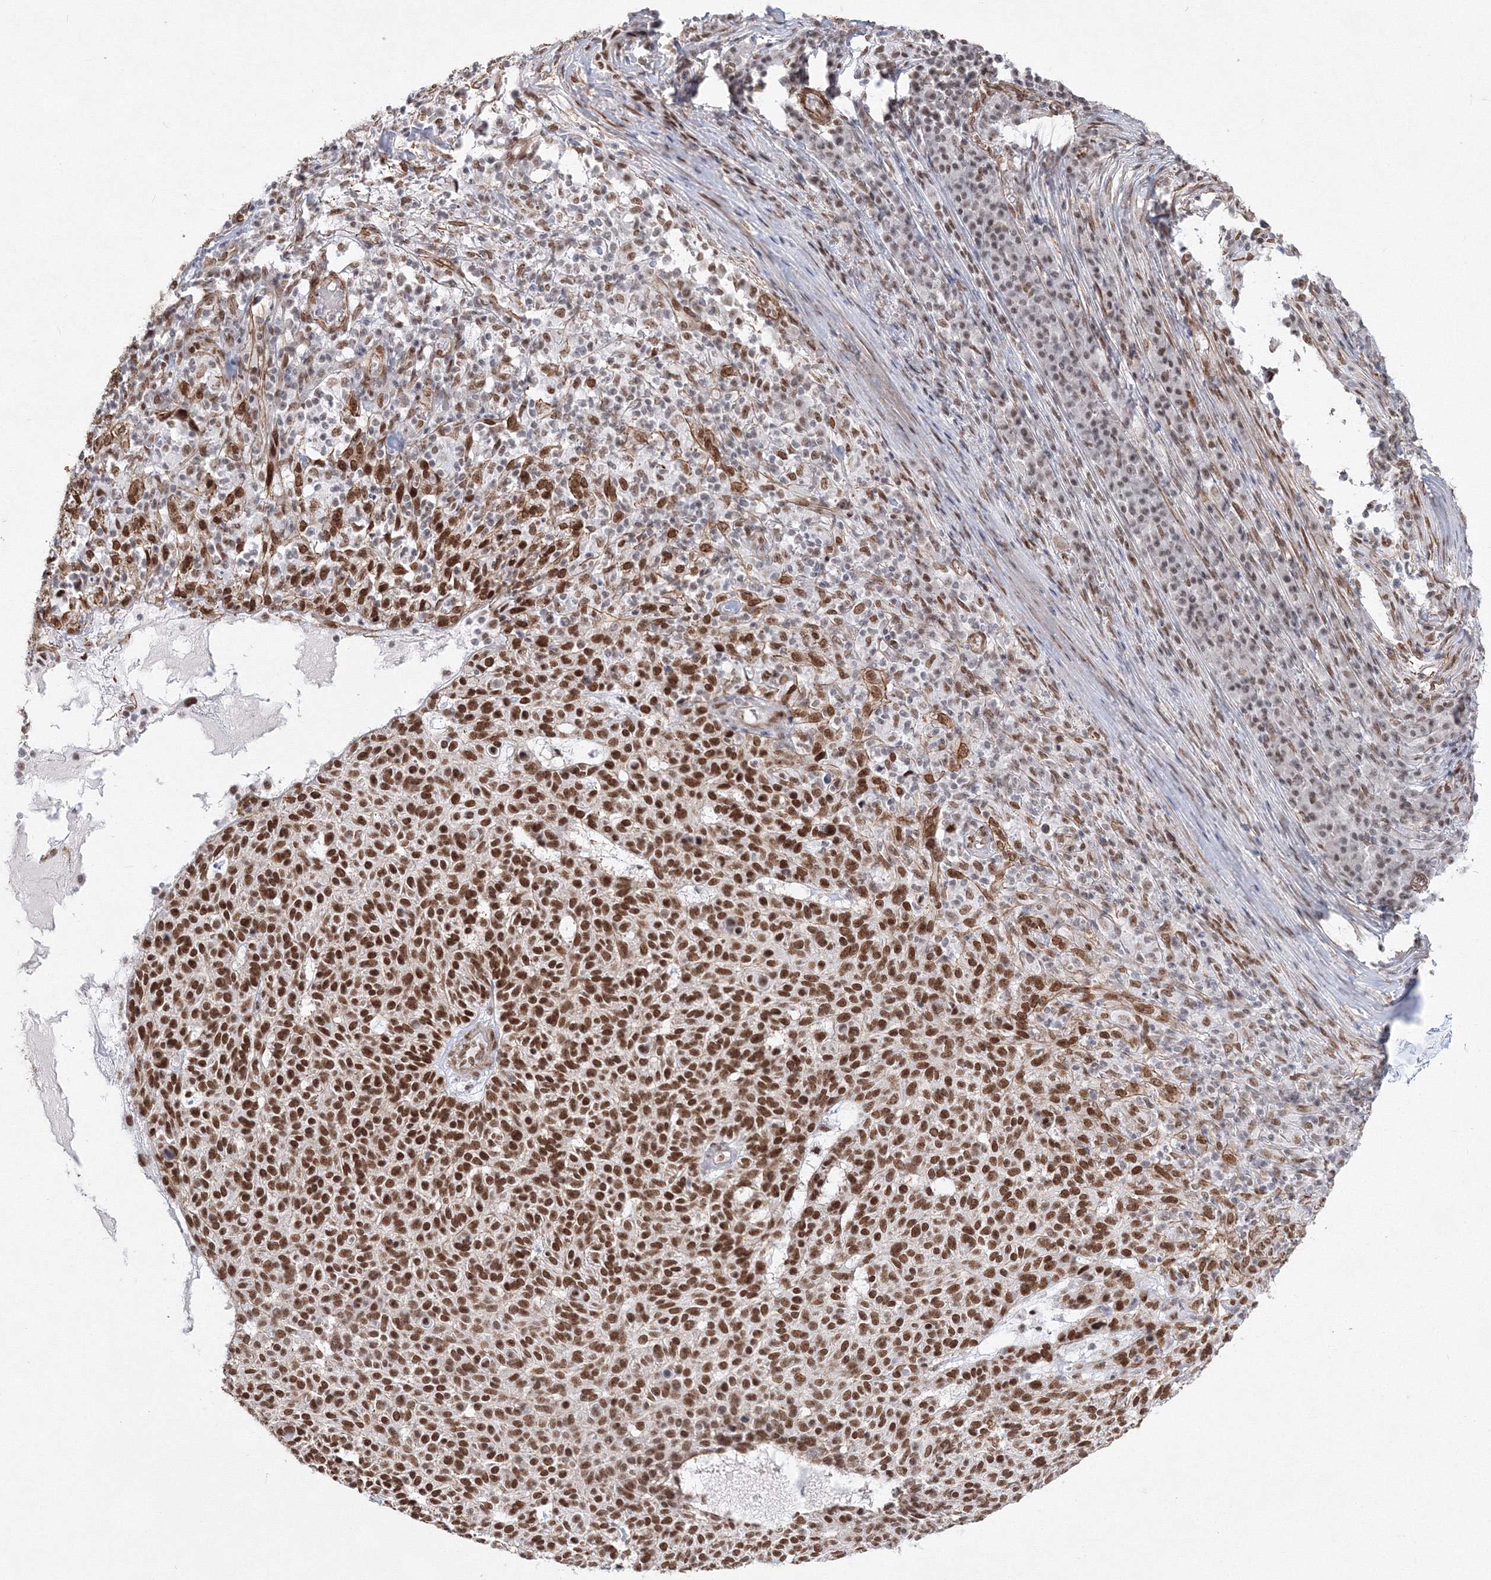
{"staining": {"intensity": "strong", "quantity": "25%-75%", "location": "nuclear"}, "tissue": "skin cancer", "cell_type": "Tumor cells", "image_type": "cancer", "snomed": [{"axis": "morphology", "description": "Squamous cell carcinoma, NOS"}, {"axis": "topography", "description": "Skin"}], "caption": "An immunohistochemistry (IHC) micrograph of neoplastic tissue is shown. Protein staining in brown shows strong nuclear positivity in skin squamous cell carcinoma within tumor cells.", "gene": "ZNF638", "patient": {"sex": "female", "age": 90}}